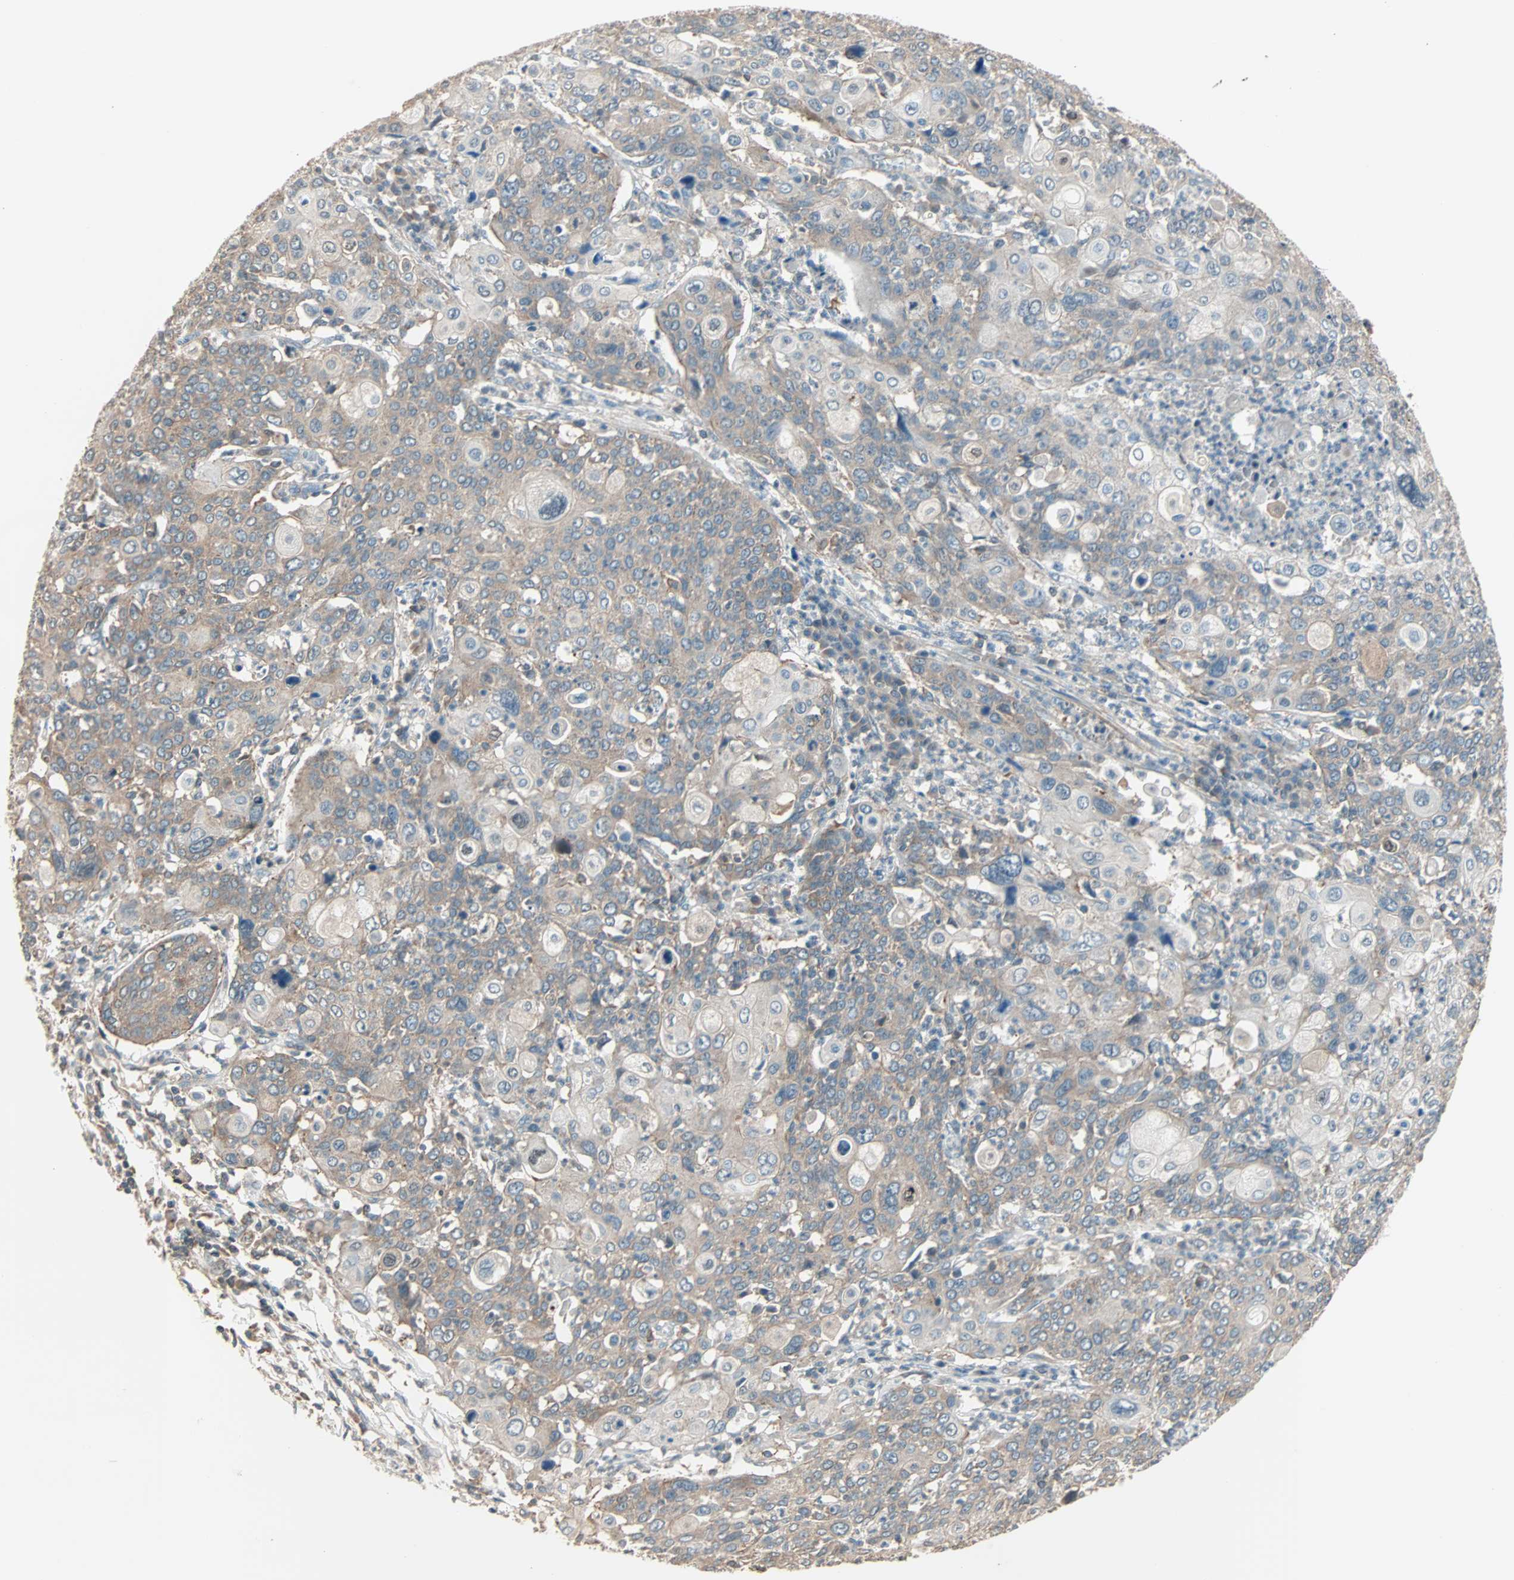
{"staining": {"intensity": "weak", "quantity": ">75%", "location": "cytoplasmic/membranous"}, "tissue": "cervical cancer", "cell_type": "Tumor cells", "image_type": "cancer", "snomed": [{"axis": "morphology", "description": "Squamous cell carcinoma, NOS"}, {"axis": "topography", "description": "Cervix"}], "caption": "Cervical cancer (squamous cell carcinoma) stained for a protein exhibits weak cytoplasmic/membranous positivity in tumor cells.", "gene": "MAP3K21", "patient": {"sex": "female", "age": 40}}